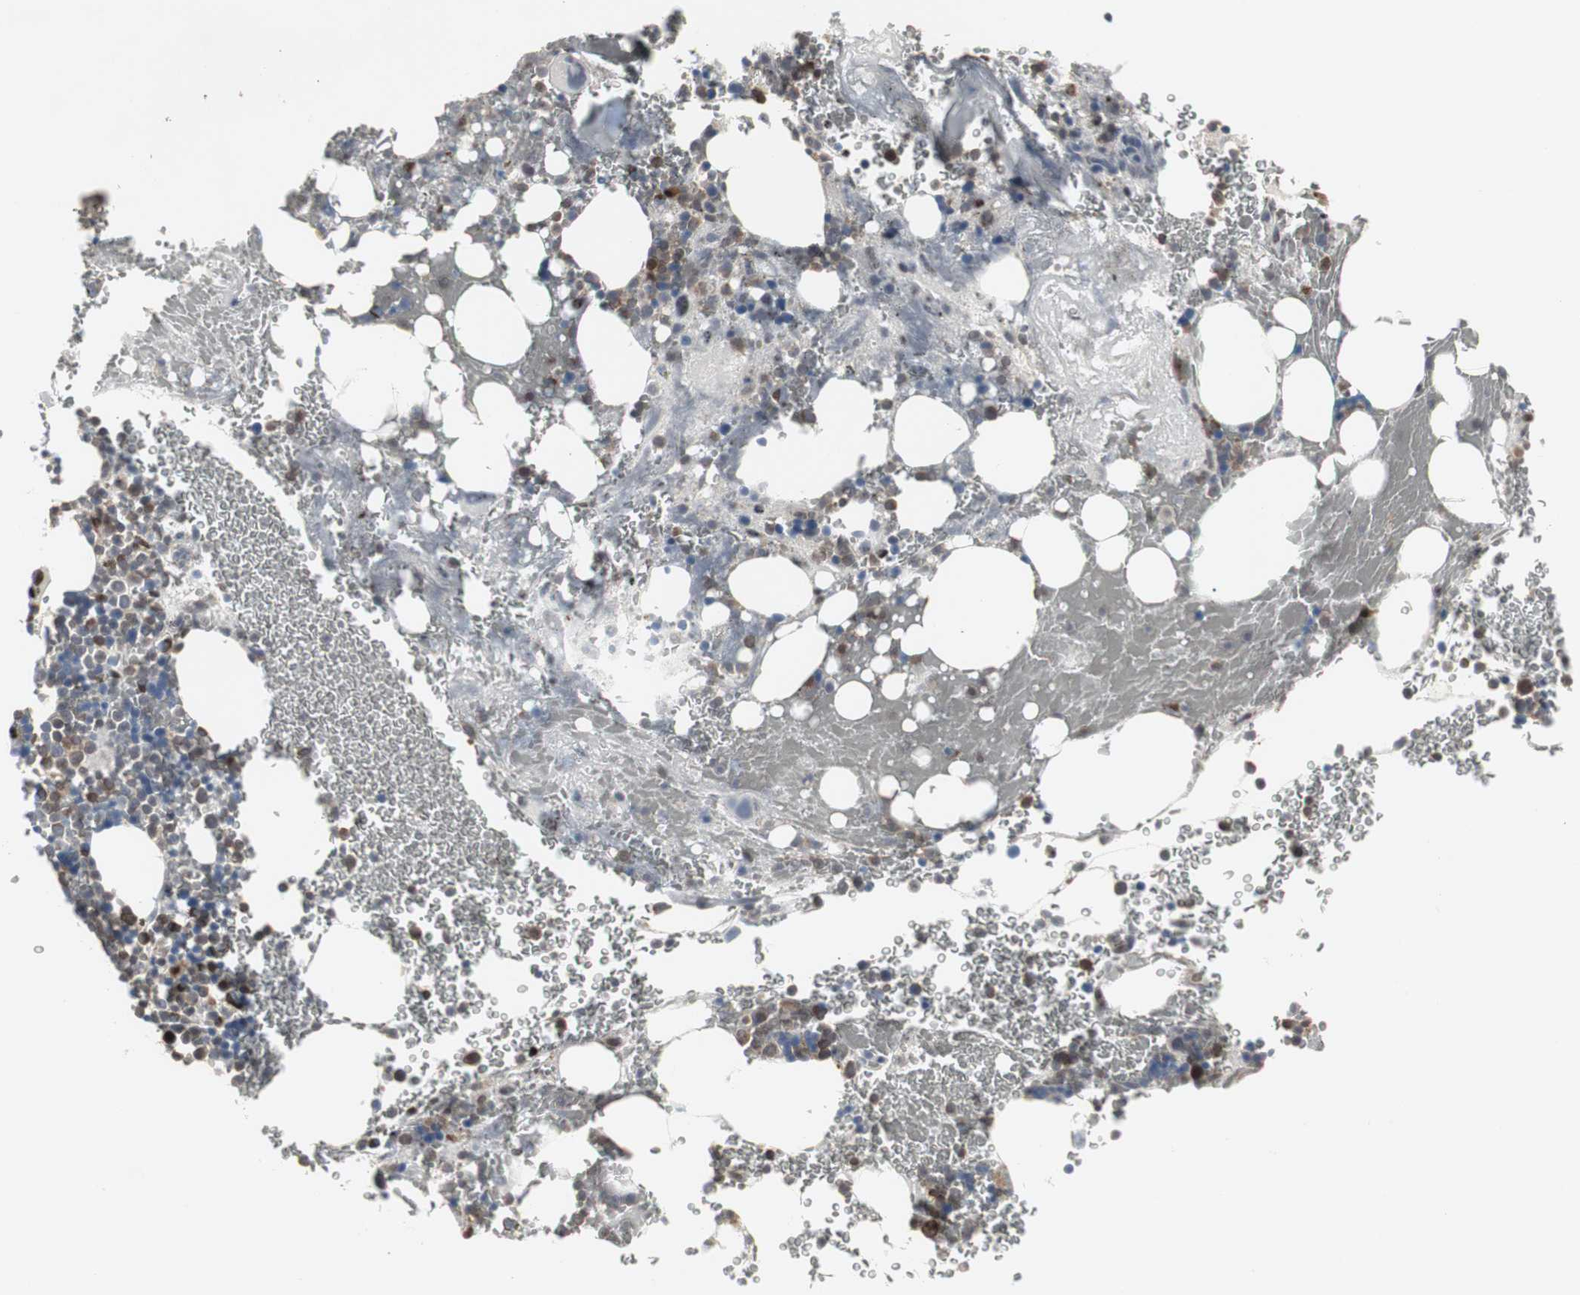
{"staining": {"intensity": "moderate", "quantity": "25%-75%", "location": "cytoplasmic/membranous,nuclear"}, "tissue": "bone marrow", "cell_type": "Hematopoietic cells", "image_type": "normal", "snomed": [{"axis": "morphology", "description": "Normal tissue, NOS"}, {"axis": "topography", "description": "Bone marrow"}], "caption": "Hematopoietic cells exhibit medium levels of moderate cytoplasmic/membranous,nuclear positivity in about 25%-75% of cells in benign bone marrow. (Stains: DAB (3,3'-diaminobenzidine) in brown, nuclei in blue, Microscopy: brightfield microscopy at high magnification).", "gene": "GRK2", "patient": {"sex": "female", "age": 73}}